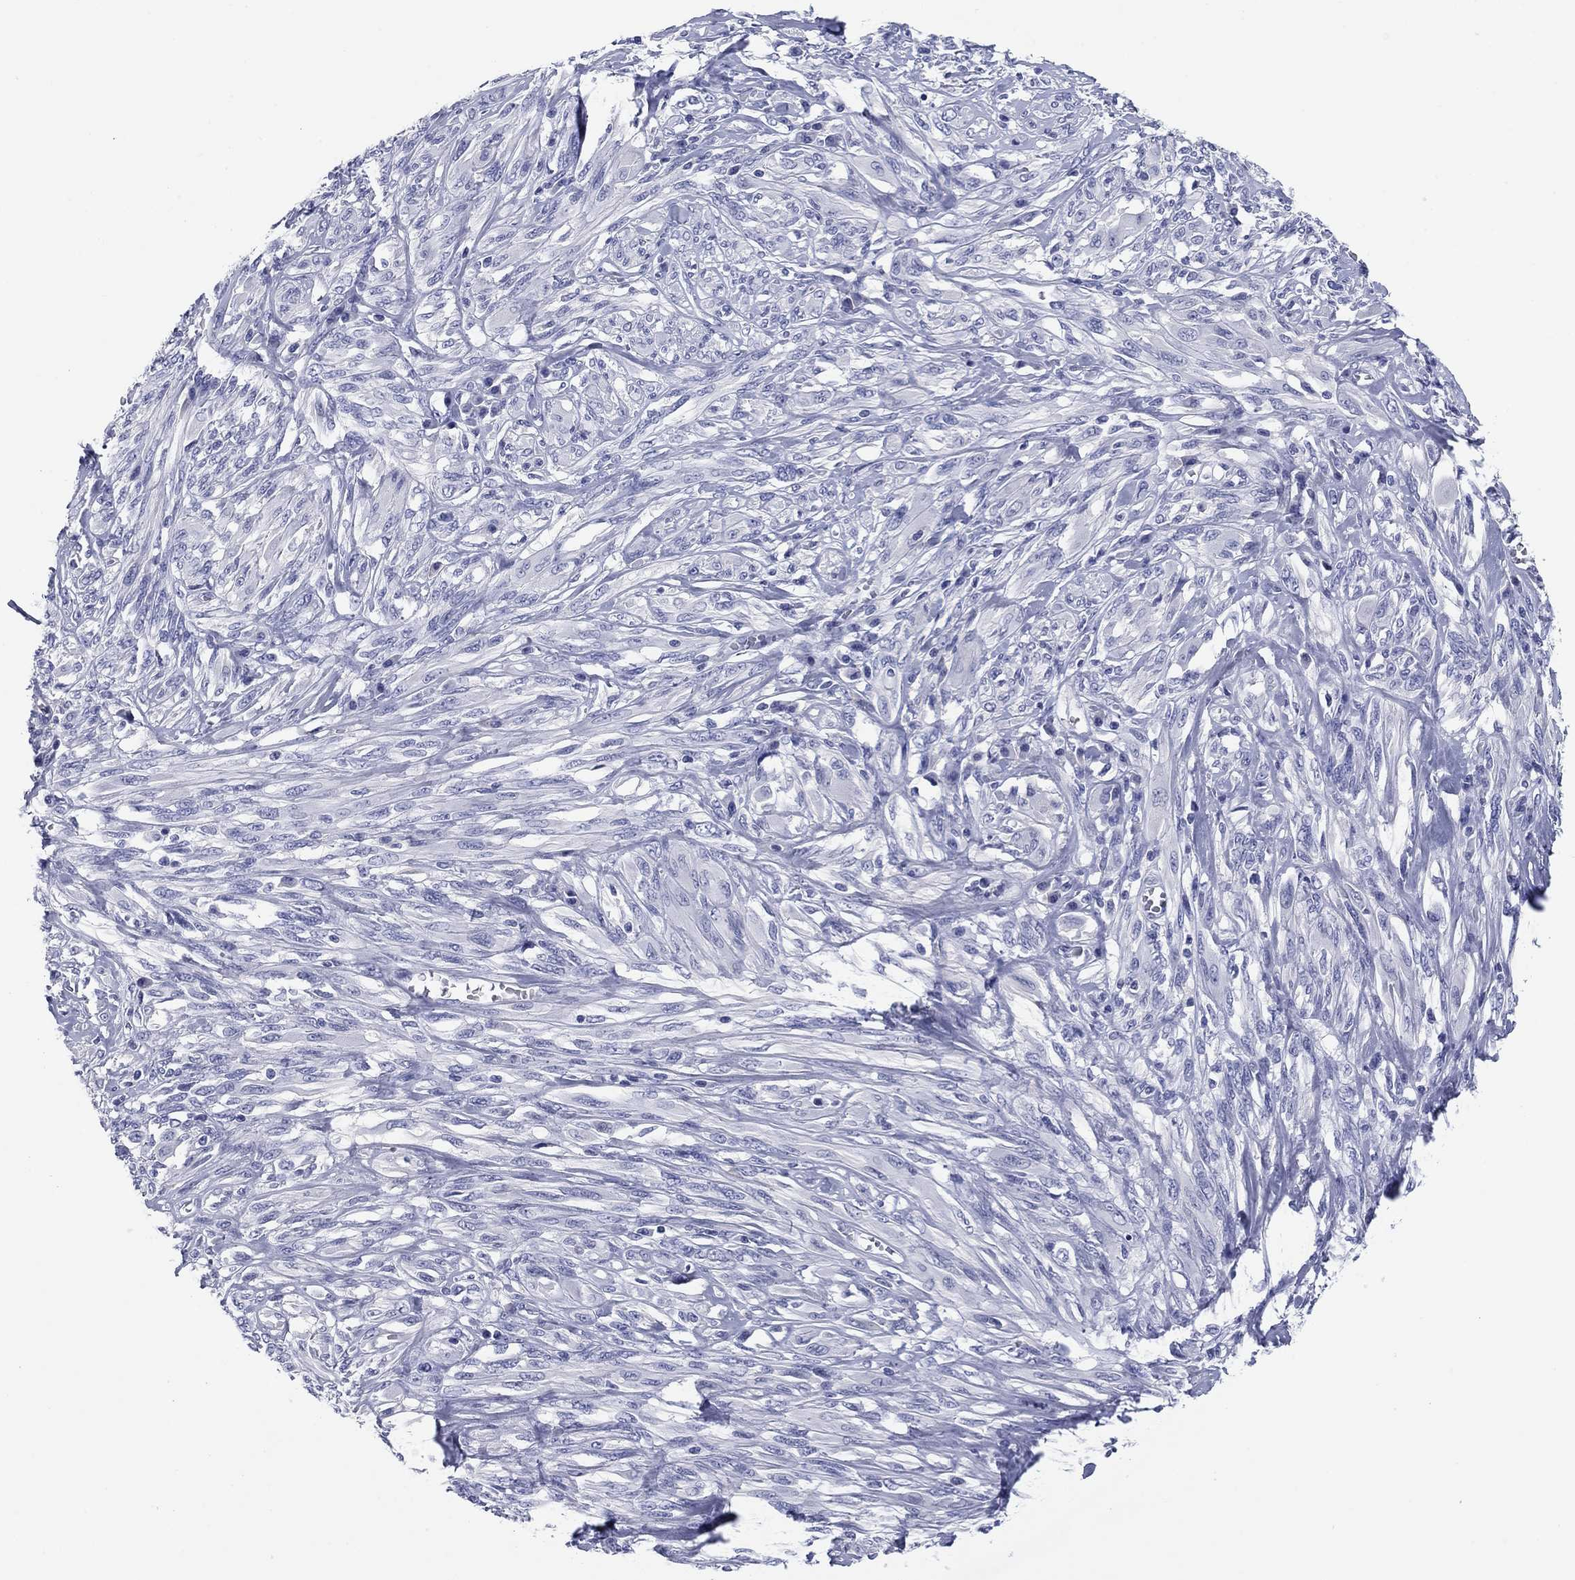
{"staining": {"intensity": "negative", "quantity": "none", "location": "none"}, "tissue": "melanoma", "cell_type": "Tumor cells", "image_type": "cancer", "snomed": [{"axis": "morphology", "description": "Malignant melanoma, NOS"}, {"axis": "topography", "description": "Skin"}], "caption": "Immunohistochemistry micrograph of human melanoma stained for a protein (brown), which exhibits no expression in tumor cells.", "gene": "KCNH1", "patient": {"sex": "female", "age": 91}}